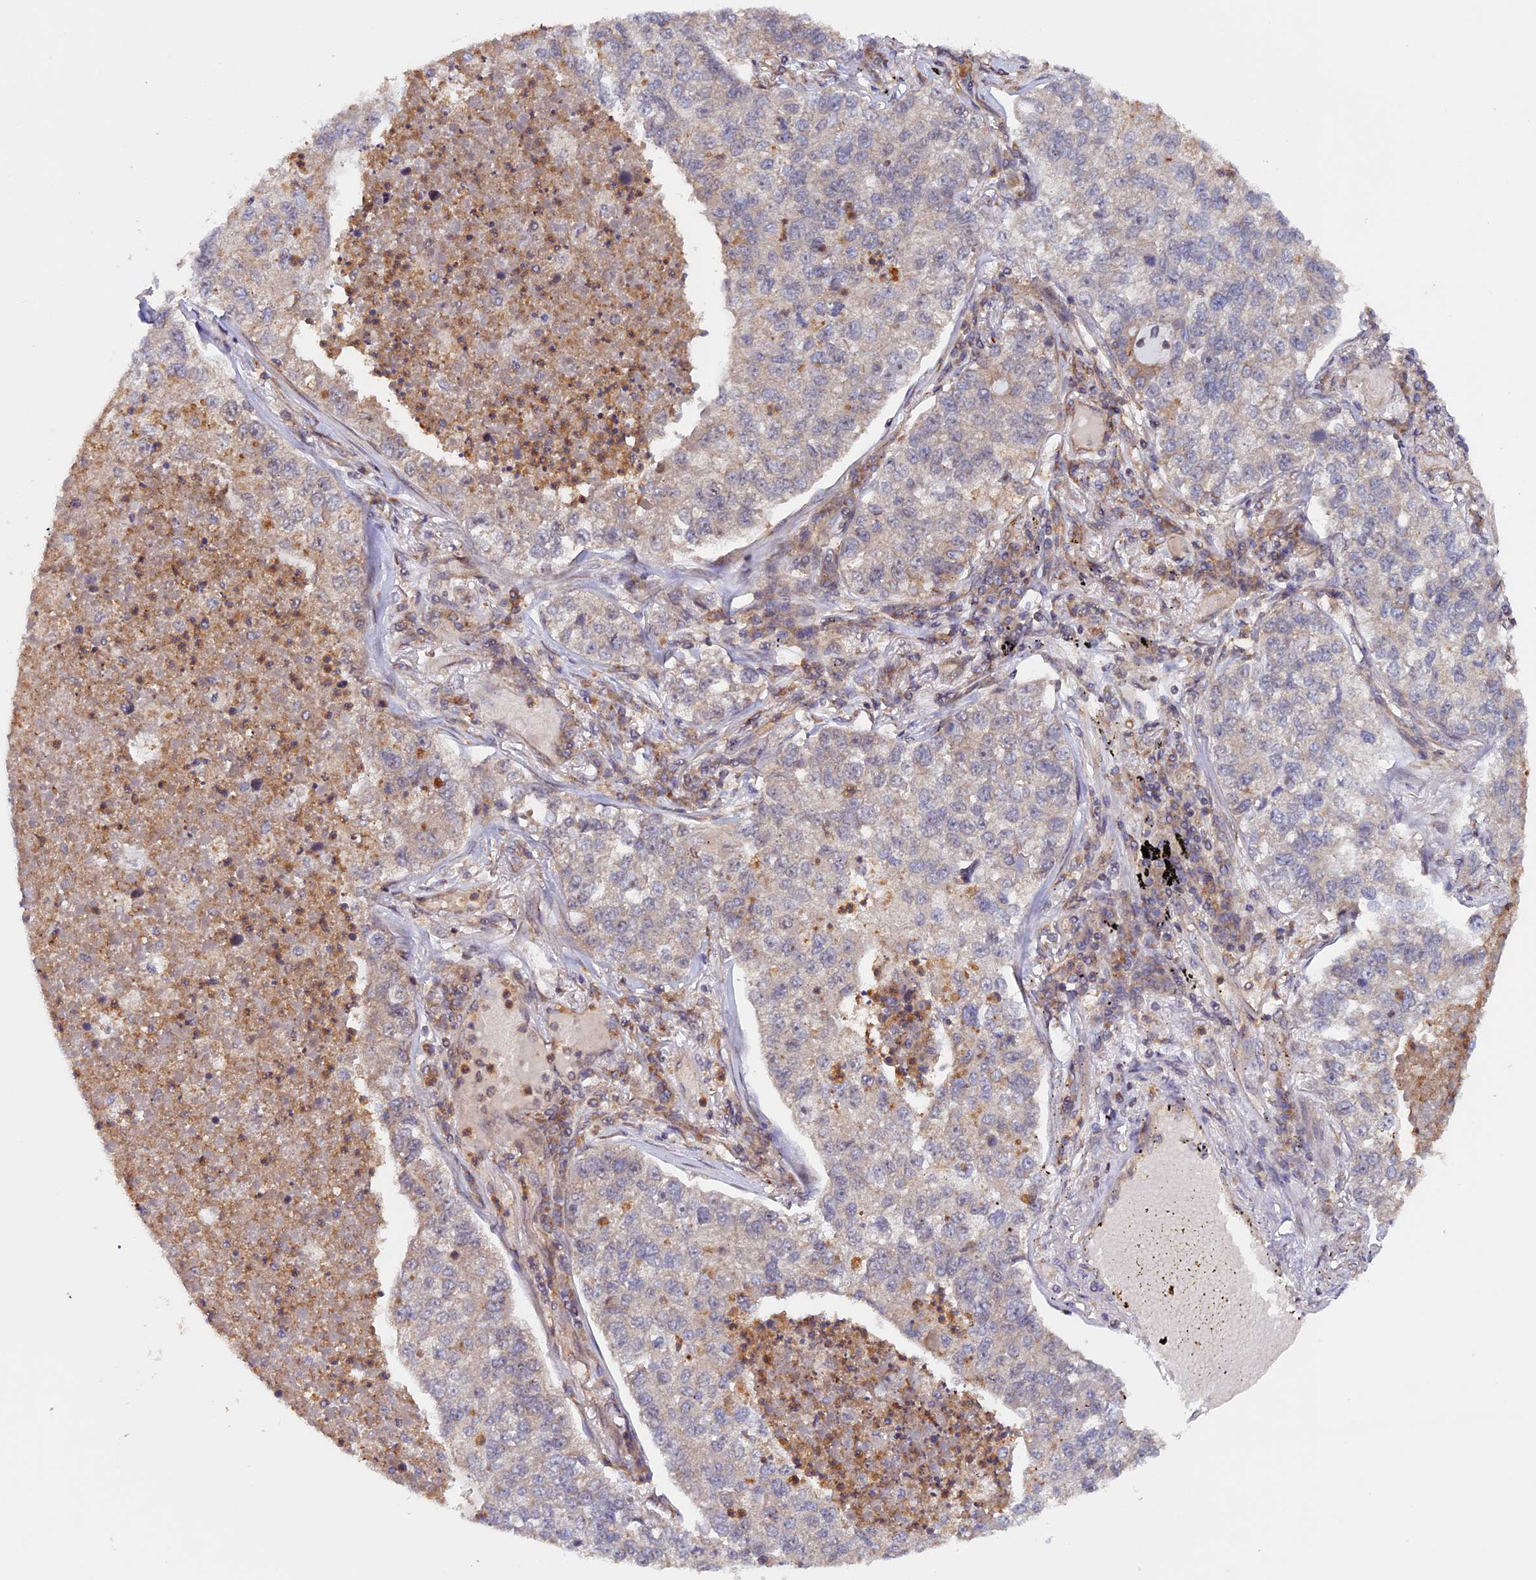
{"staining": {"intensity": "negative", "quantity": "none", "location": "none"}, "tissue": "lung cancer", "cell_type": "Tumor cells", "image_type": "cancer", "snomed": [{"axis": "morphology", "description": "Adenocarcinoma, NOS"}, {"axis": "topography", "description": "Lung"}], "caption": "Tumor cells show no significant protein positivity in lung cancer (adenocarcinoma).", "gene": "FERMT1", "patient": {"sex": "male", "age": 49}}